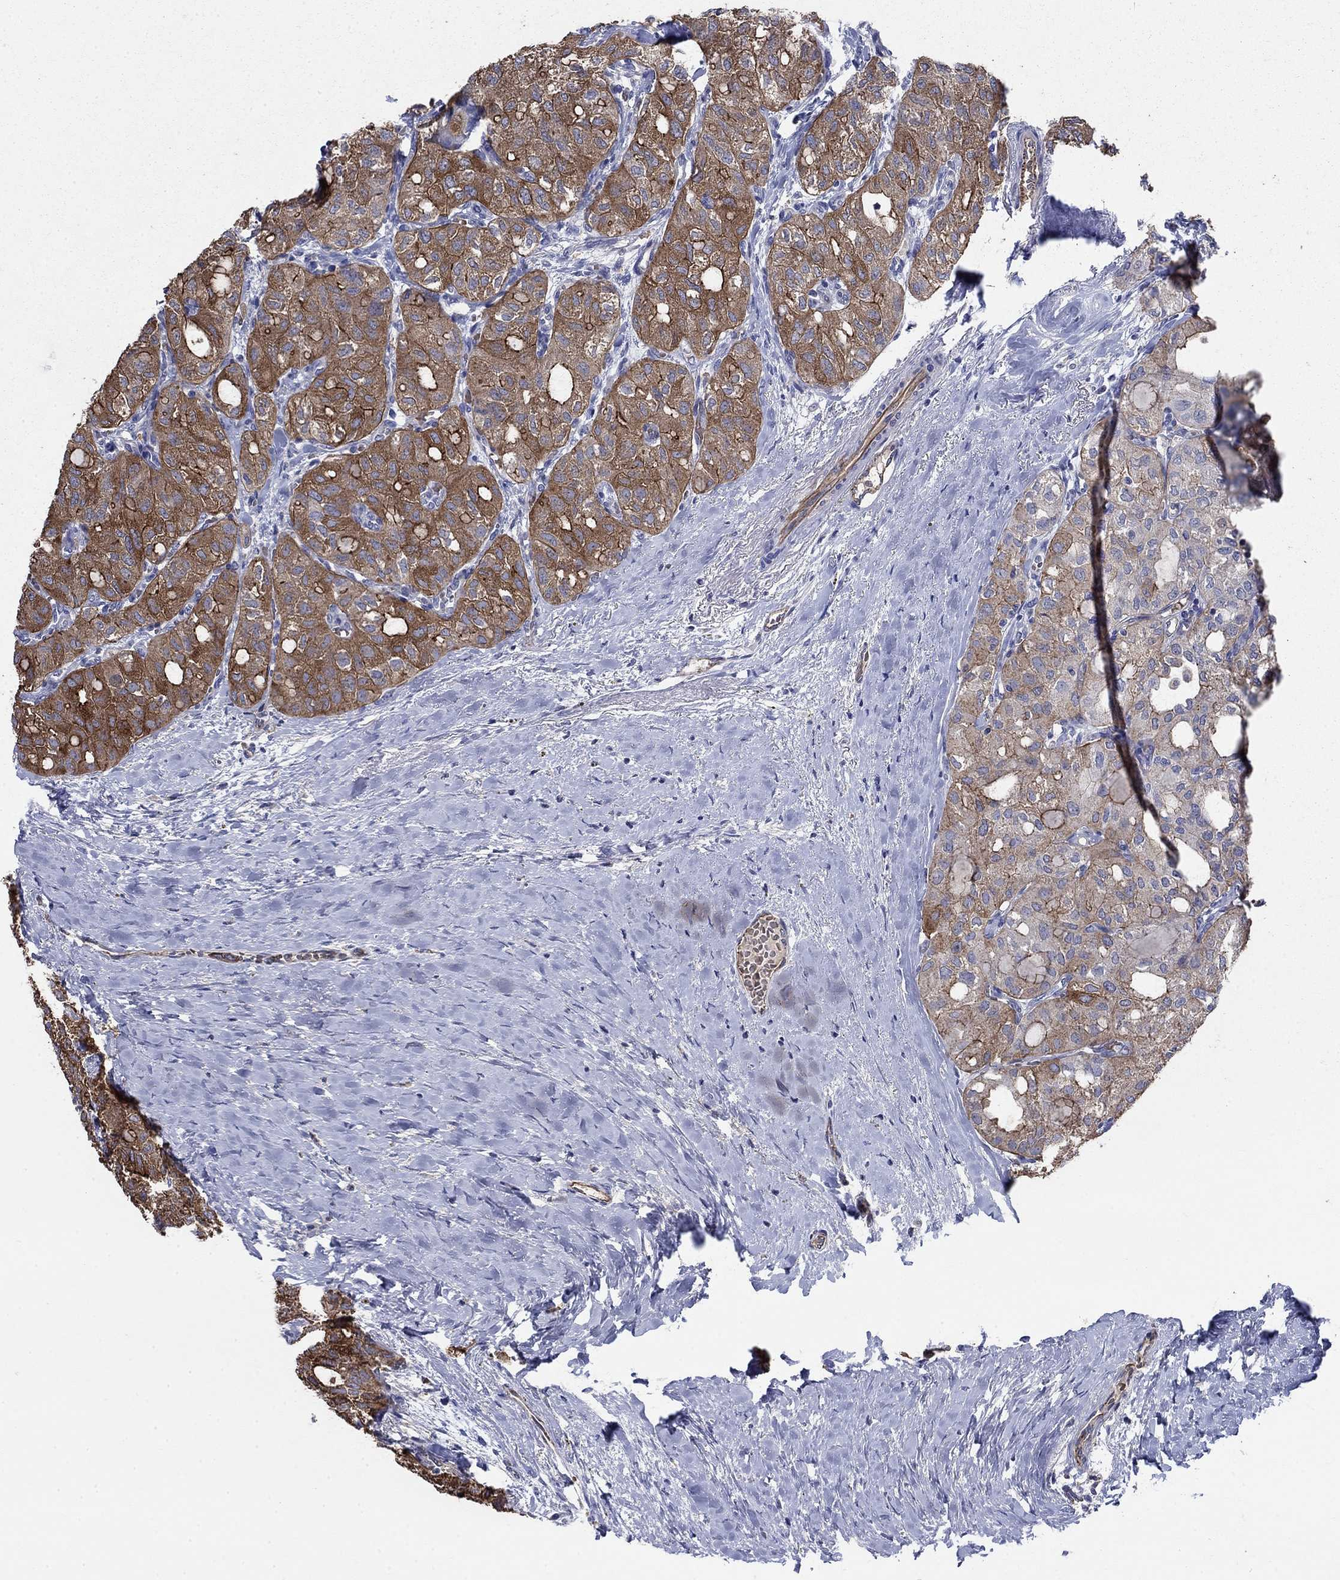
{"staining": {"intensity": "strong", "quantity": "<25%", "location": "cytoplasmic/membranous"}, "tissue": "thyroid cancer", "cell_type": "Tumor cells", "image_type": "cancer", "snomed": [{"axis": "morphology", "description": "Follicular adenoma carcinoma, NOS"}, {"axis": "topography", "description": "Thyroid gland"}], "caption": "This is an image of immunohistochemistry (IHC) staining of thyroid cancer, which shows strong expression in the cytoplasmic/membranous of tumor cells.", "gene": "FLNC", "patient": {"sex": "male", "age": 75}}